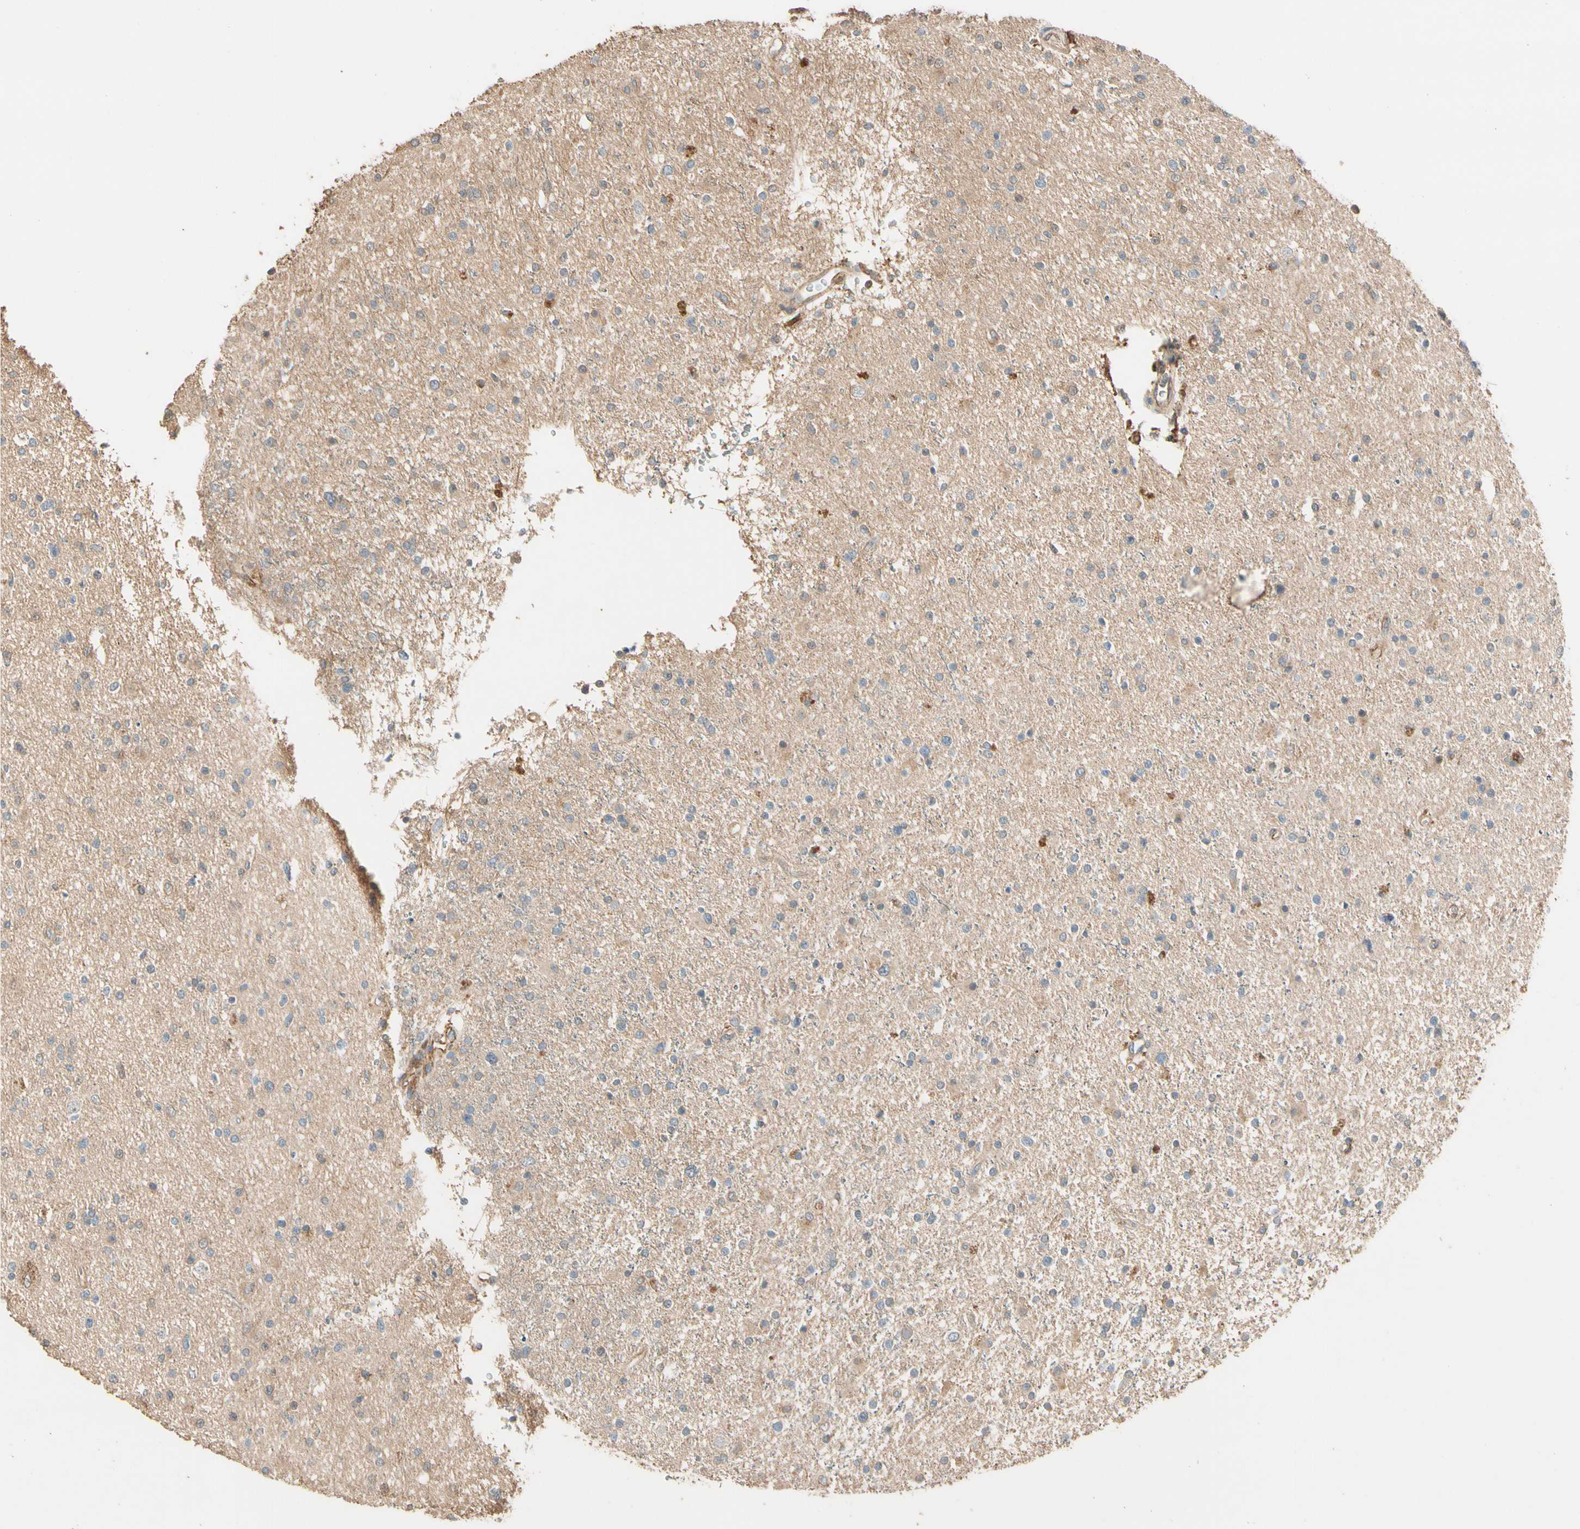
{"staining": {"intensity": "moderate", "quantity": "<25%", "location": "cytoplasmic/membranous"}, "tissue": "glioma", "cell_type": "Tumor cells", "image_type": "cancer", "snomed": [{"axis": "morphology", "description": "Glioma, malignant, High grade"}, {"axis": "topography", "description": "Brain"}], "caption": "A brown stain shows moderate cytoplasmic/membranous staining of a protein in human malignant glioma (high-grade) tumor cells. The staining was performed using DAB, with brown indicating positive protein expression. Nuclei are stained blue with hematoxylin.", "gene": "CDH6", "patient": {"sex": "male", "age": 33}}